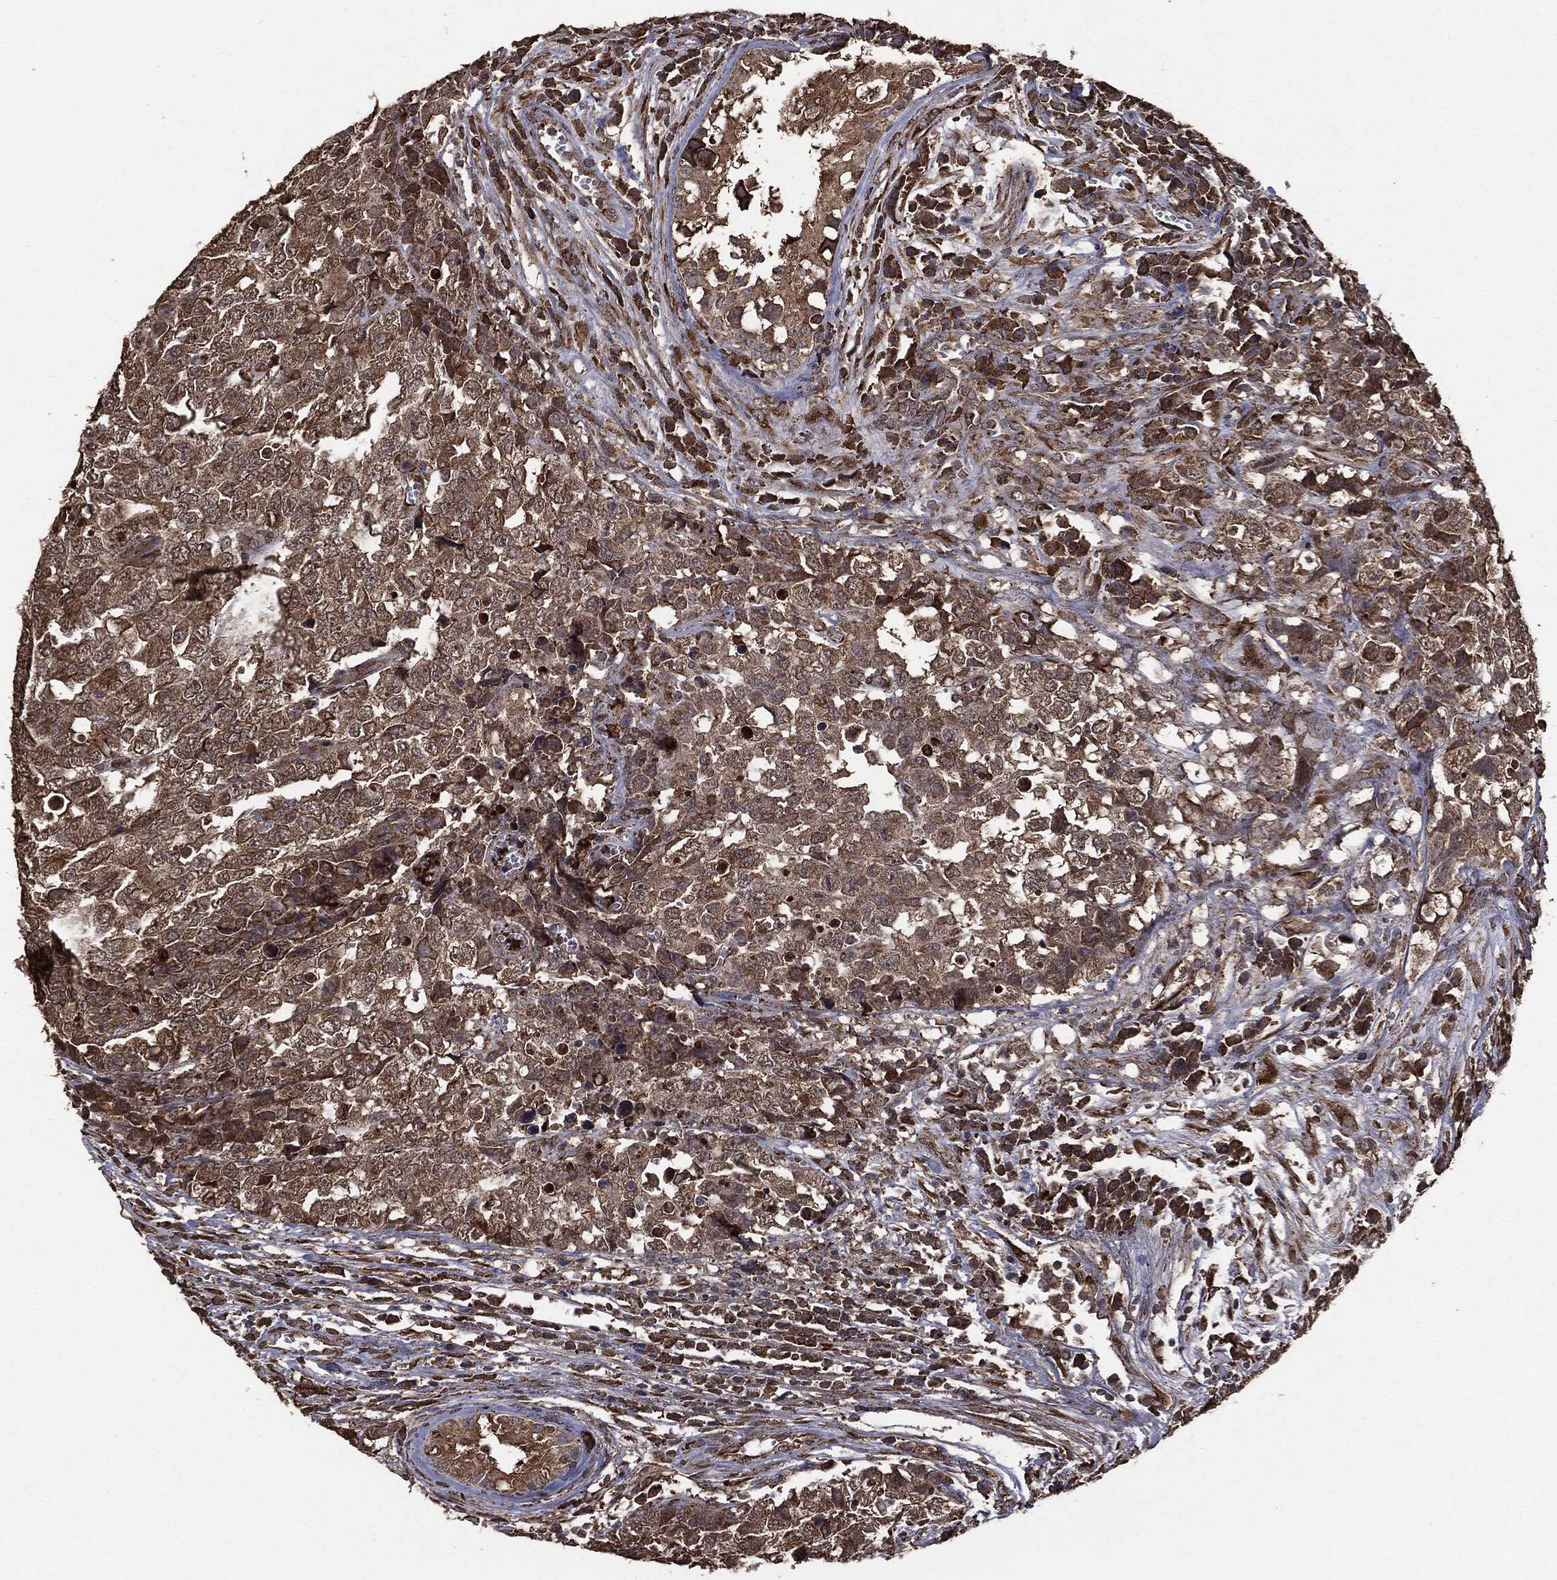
{"staining": {"intensity": "weak", "quantity": ">75%", "location": "cytoplasmic/membranous"}, "tissue": "testis cancer", "cell_type": "Tumor cells", "image_type": "cancer", "snomed": [{"axis": "morphology", "description": "Carcinoma, Embryonal, NOS"}, {"axis": "topography", "description": "Testis"}], "caption": "Testis cancer stained for a protein demonstrates weak cytoplasmic/membranous positivity in tumor cells.", "gene": "MTOR", "patient": {"sex": "male", "age": 23}}